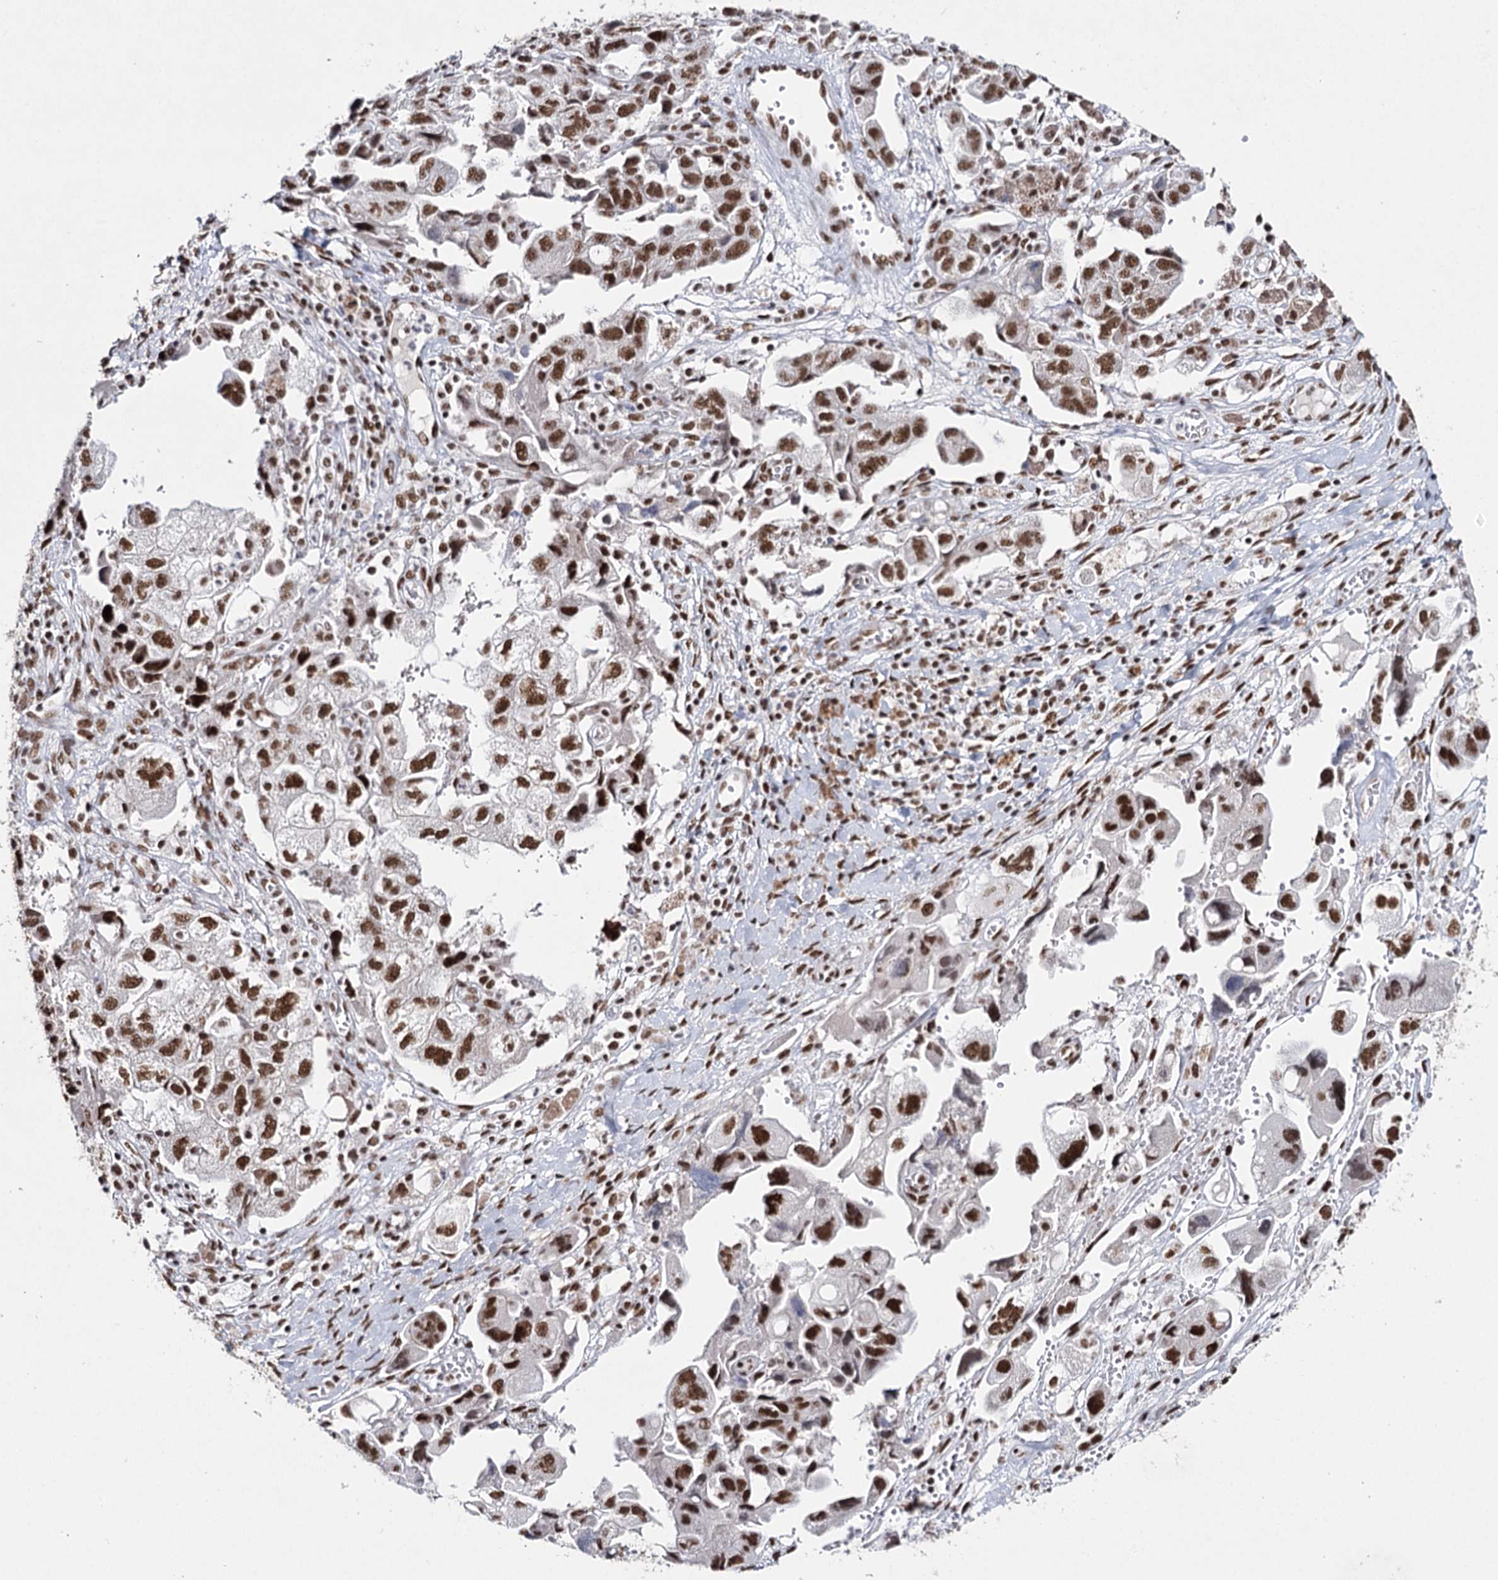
{"staining": {"intensity": "moderate", "quantity": ">75%", "location": "nuclear"}, "tissue": "ovarian cancer", "cell_type": "Tumor cells", "image_type": "cancer", "snomed": [{"axis": "morphology", "description": "Carcinoma, NOS"}, {"axis": "morphology", "description": "Cystadenocarcinoma, serous, NOS"}, {"axis": "topography", "description": "Ovary"}], "caption": "High-magnification brightfield microscopy of ovarian cancer stained with DAB (brown) and counterstained with hematoxylin (blue). tumor cells exhibit moderate nuclear staining is seen in approximately>75% of cells.", "gene": "SCAF8", "patient": {"sex": "female", "age": 69}}